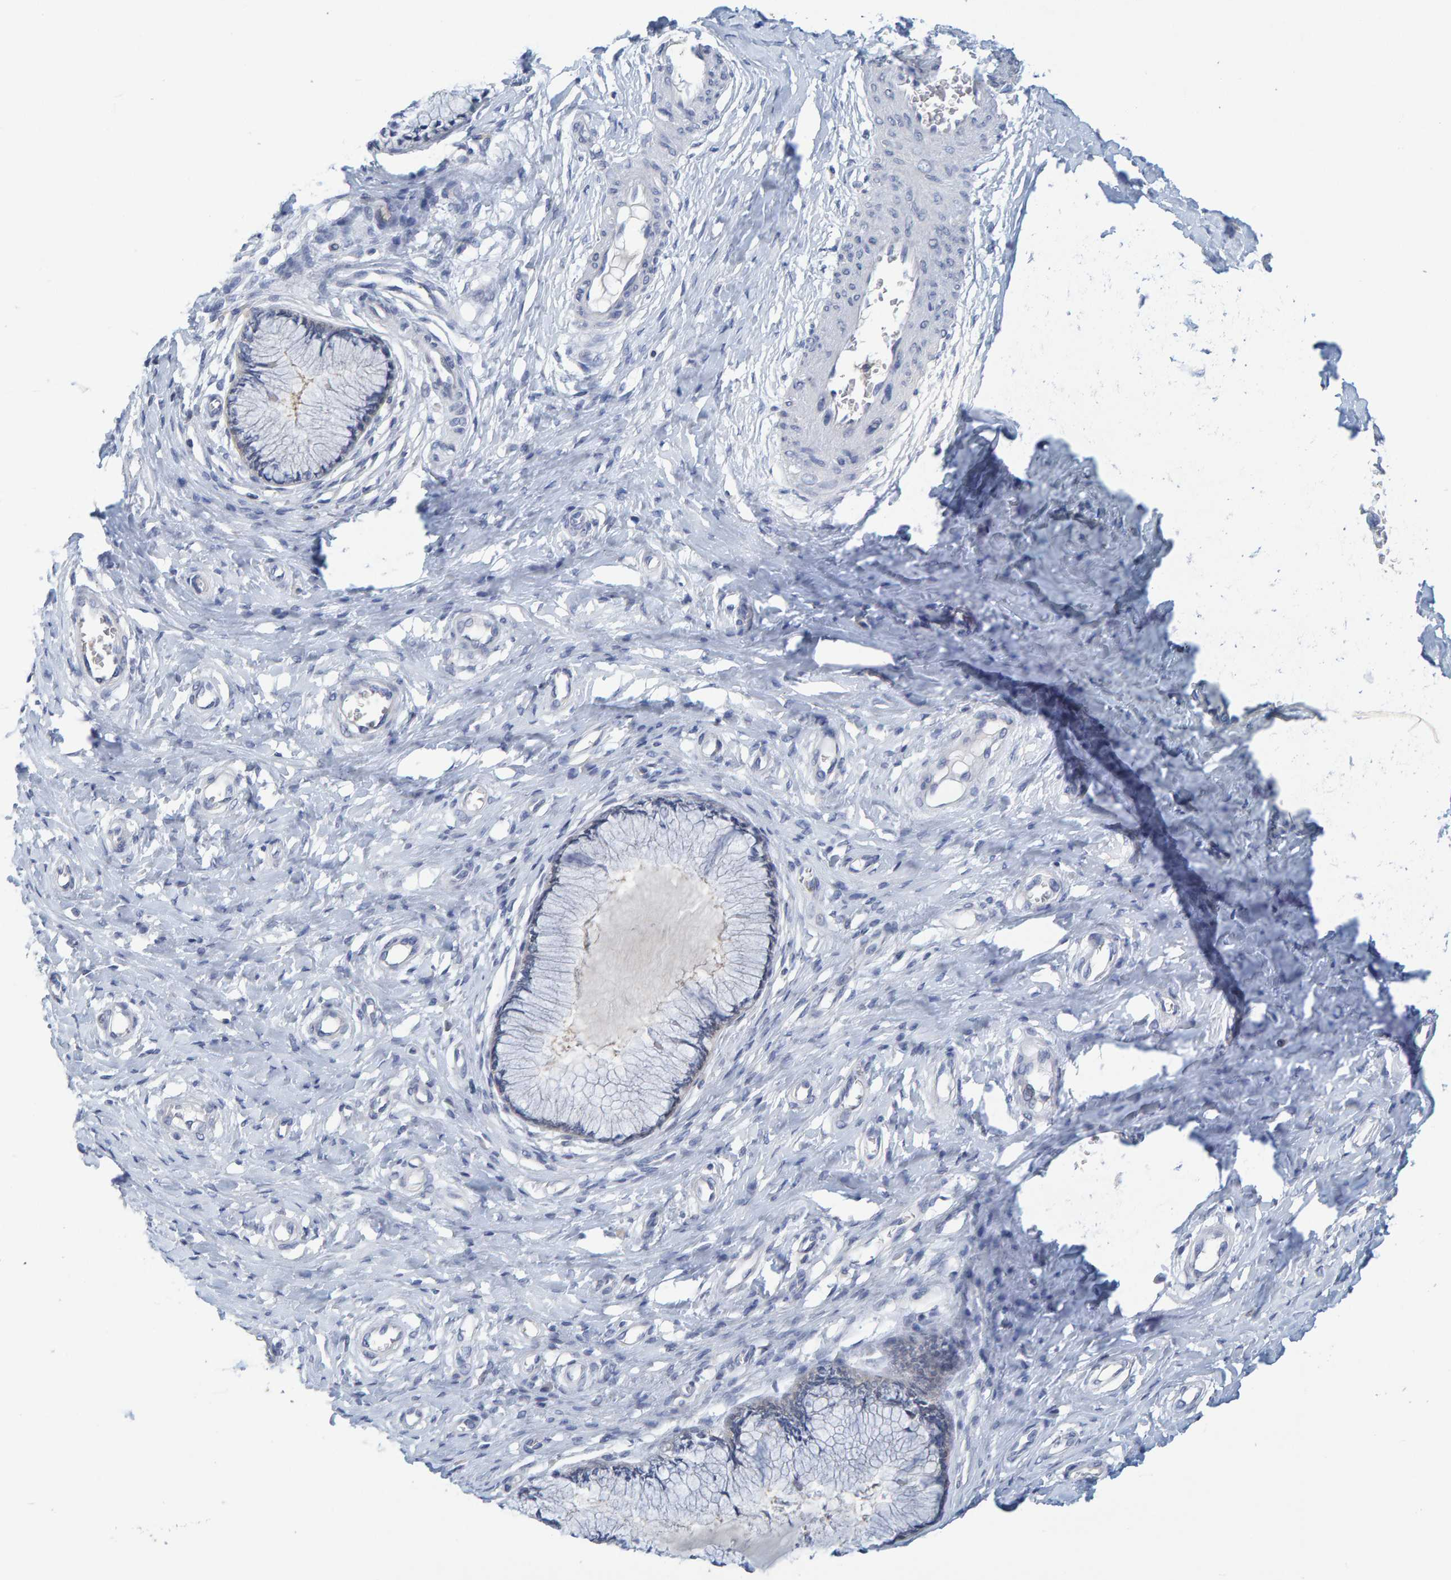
{"staining": {"intensity": "negative", "quantity": "none", "location": "none"}, "tissue": "cervix", "cell_type": "Glandular cells", "image_type": "normal", "snomed": [{"axis": "morphology", "description": "Normal tissue, NOS"}, {"axis": "topography", "description": "Cervix"}], "caption": "Histopathology image shows no protein positivity in glandular cells of normal cervix. (DAB immunohistochemistry with hematoxylin counter stain).", "gene": "ALAD", "patient": {"sex": "female", "age": 55}}